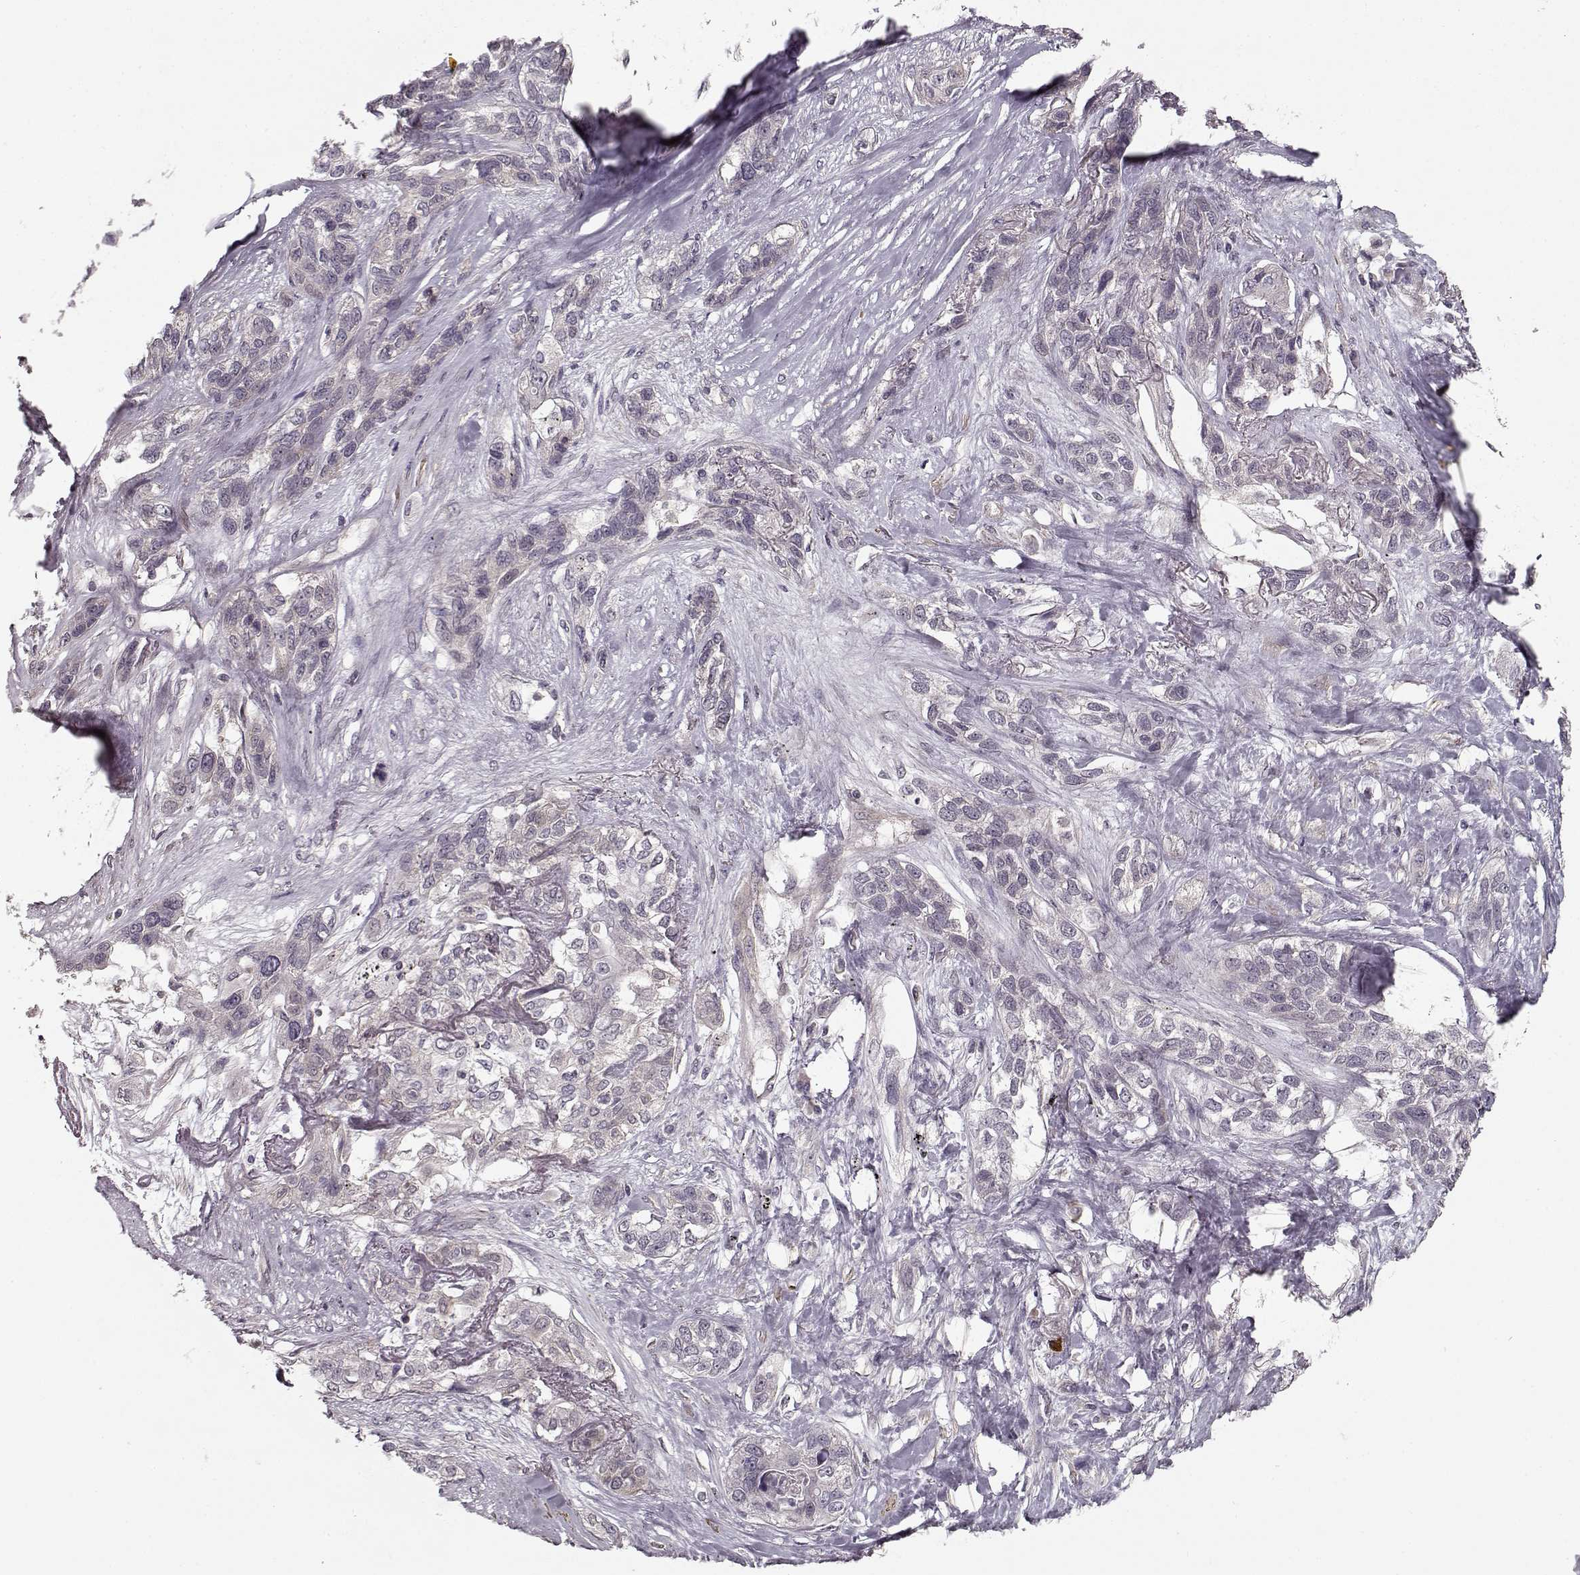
{"staining": {"intensity": "negative", "quantity": "none", "location": "none"}, "tissue": "lung cancer", "cell_type": "Tumor cells", "image_type": "cancer", "snomed": [{"axis": "morphology", "description": "Squamous cell carcinoma, NOS"}, {"axis": "topography", "description": "Lung"}], "caption": "Histopathology image shows no significant protein positivity in tumor cells of lung squamous cell carcinoma.", "gene": "SLAIN2", "patient": {"sex": "female", "age": 70}}